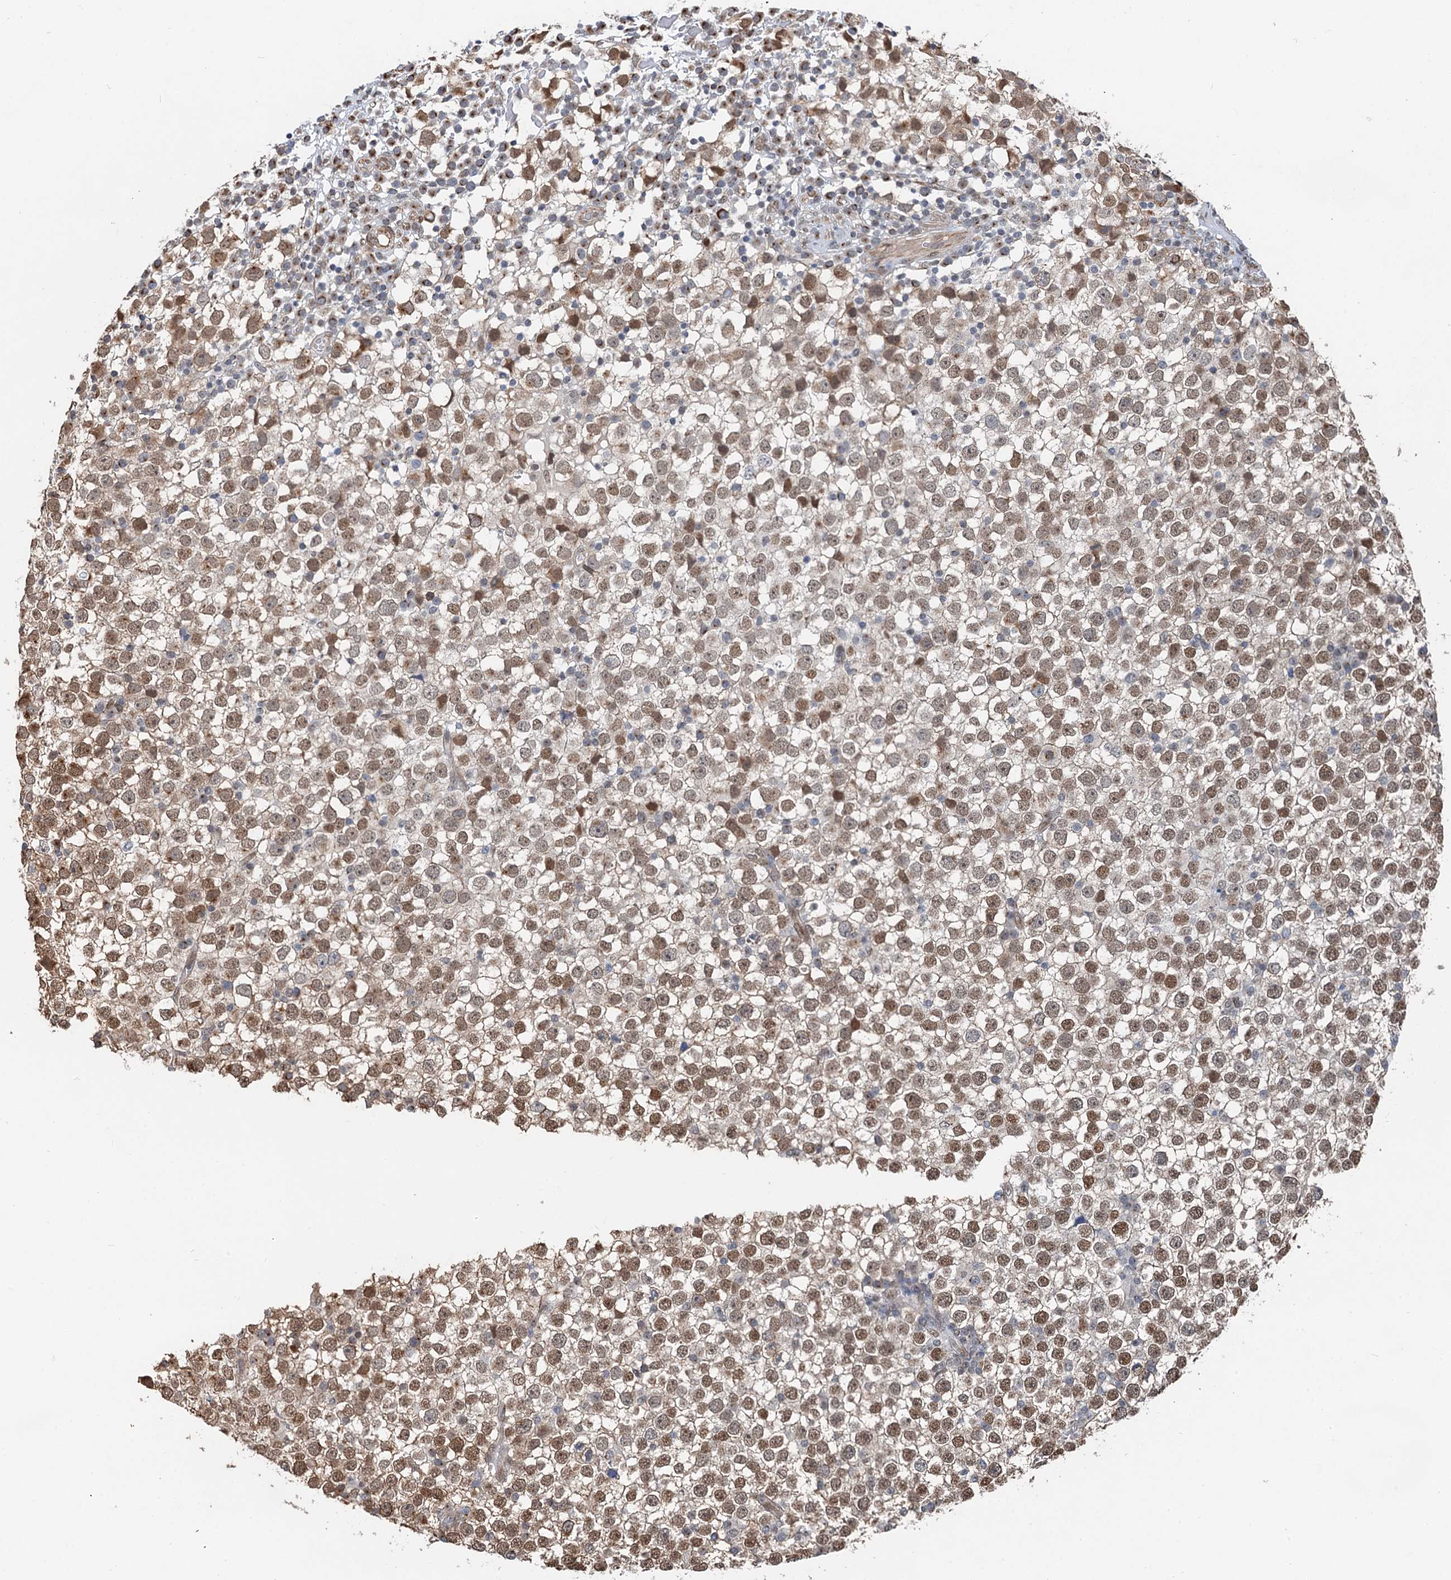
{"staining": {"intensity": "moderate", "quantity": "25%-75%", "location": "nuclear"}, "tissue": "testis cancer", "cell_type": "Tumor cells", "image_type": "cancer", "snomed": [{"axis": "morphology", "description": "Seminoma, NOS"}, {"axis": "topography", "description": "Testis"}], "caption": "Seminoma (testis) stained for a protein reveals moderate nuclear positivity in tumor cells.", "gene": "CFDP1", "patient": {"sex": "male", "age": 65}}